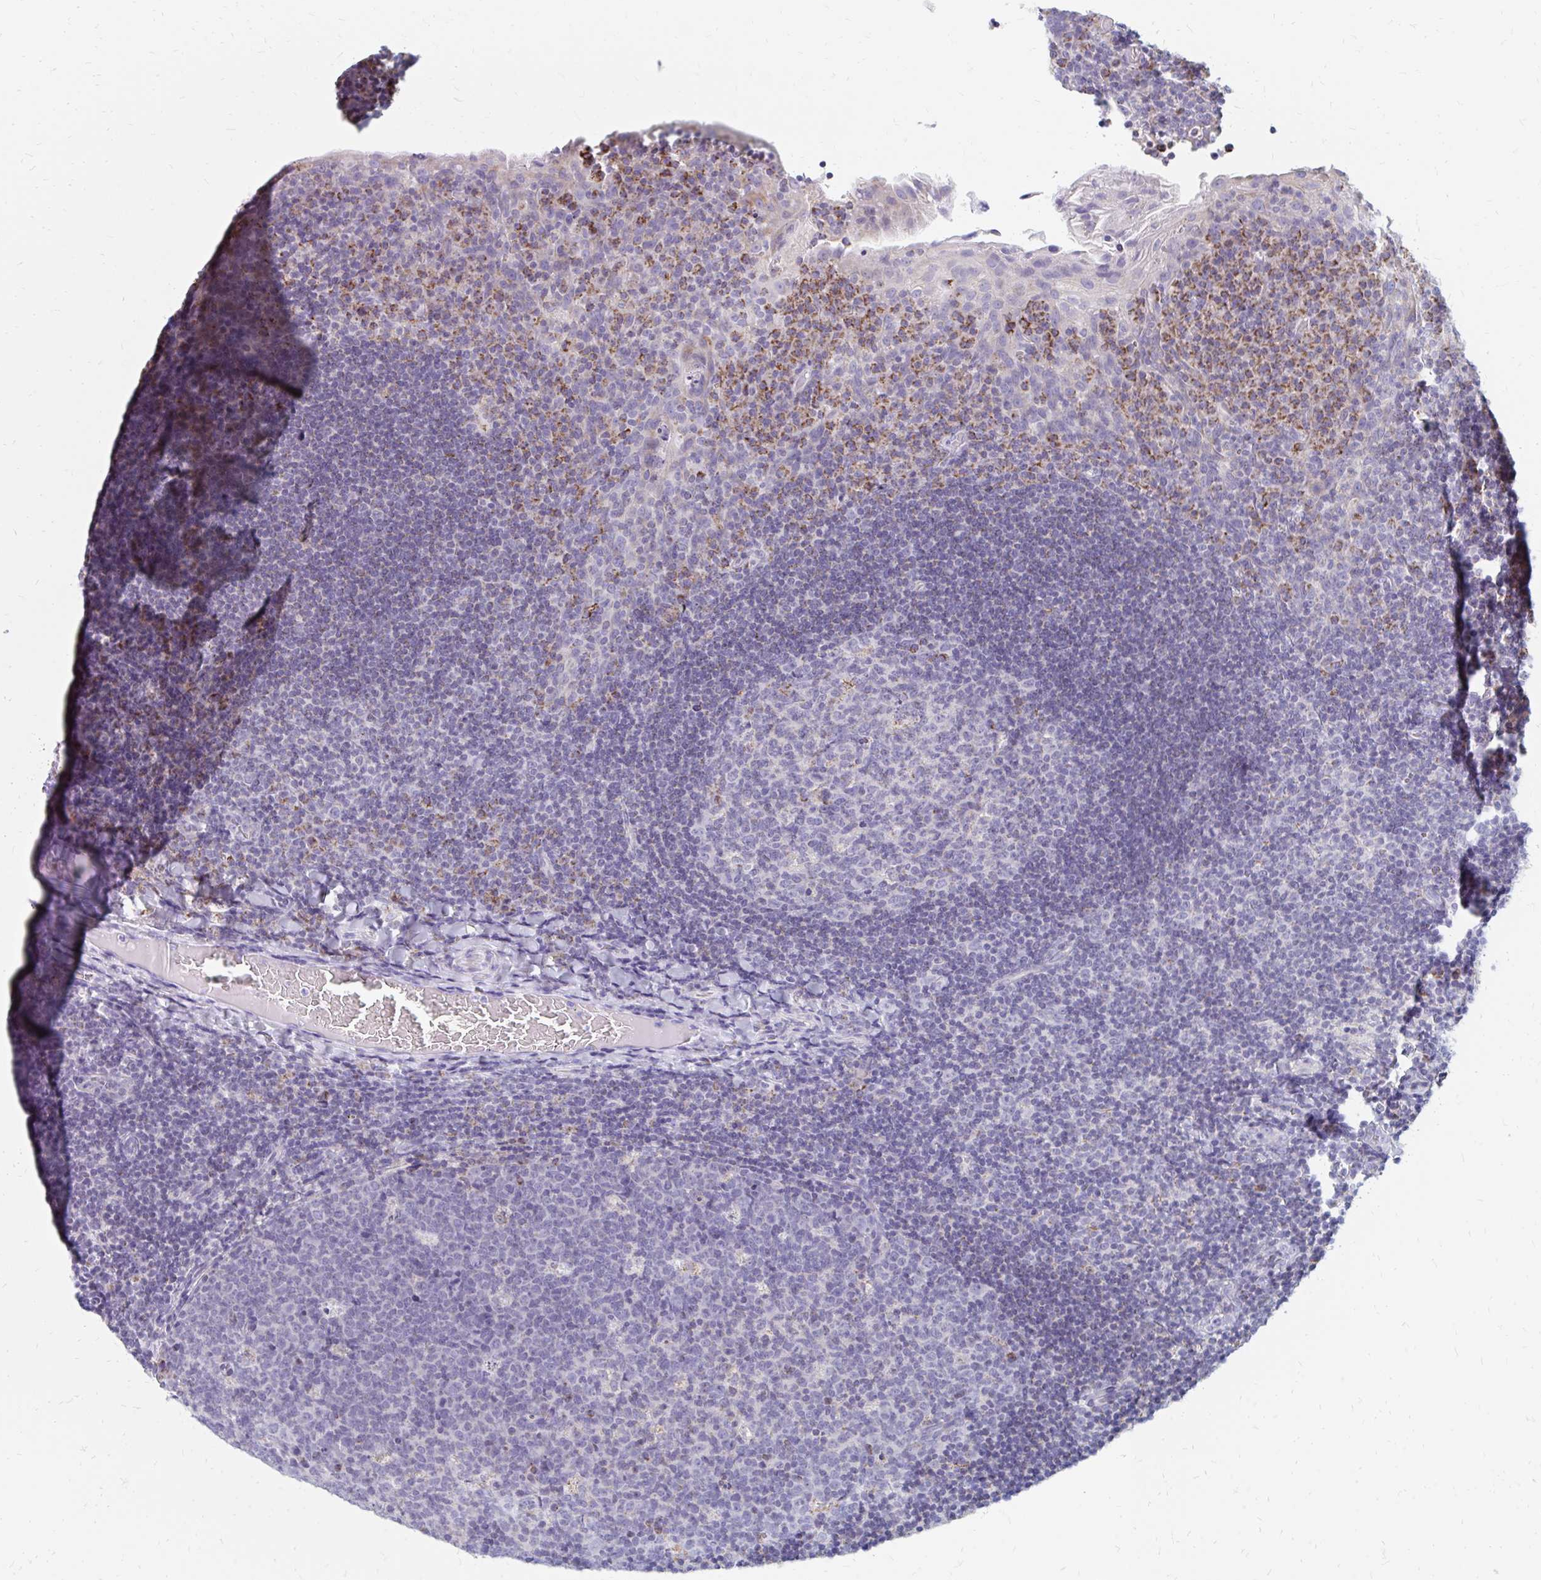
{"staining": {"intensity": "moderate", "quantity": "<25%", "location": "cytoplasmic/membranous"}, "tissue": "tonsil", "cell_type": "Germinal center cells", "image_type": "normal", "snomed": [{"axis": "morphology", "description": "Normal tissue, NOS"}, {"axis": "topography", "description": "Tonsil"}], "caption": "Immunohistochemical staining of benign human tonsil displays <25% levels of moderate cytoplasmic/membranous protein positivity in about <25% of germinal center cells.", "gene": "OR10V1", "patient": {"sex": "male", "age": 17}}